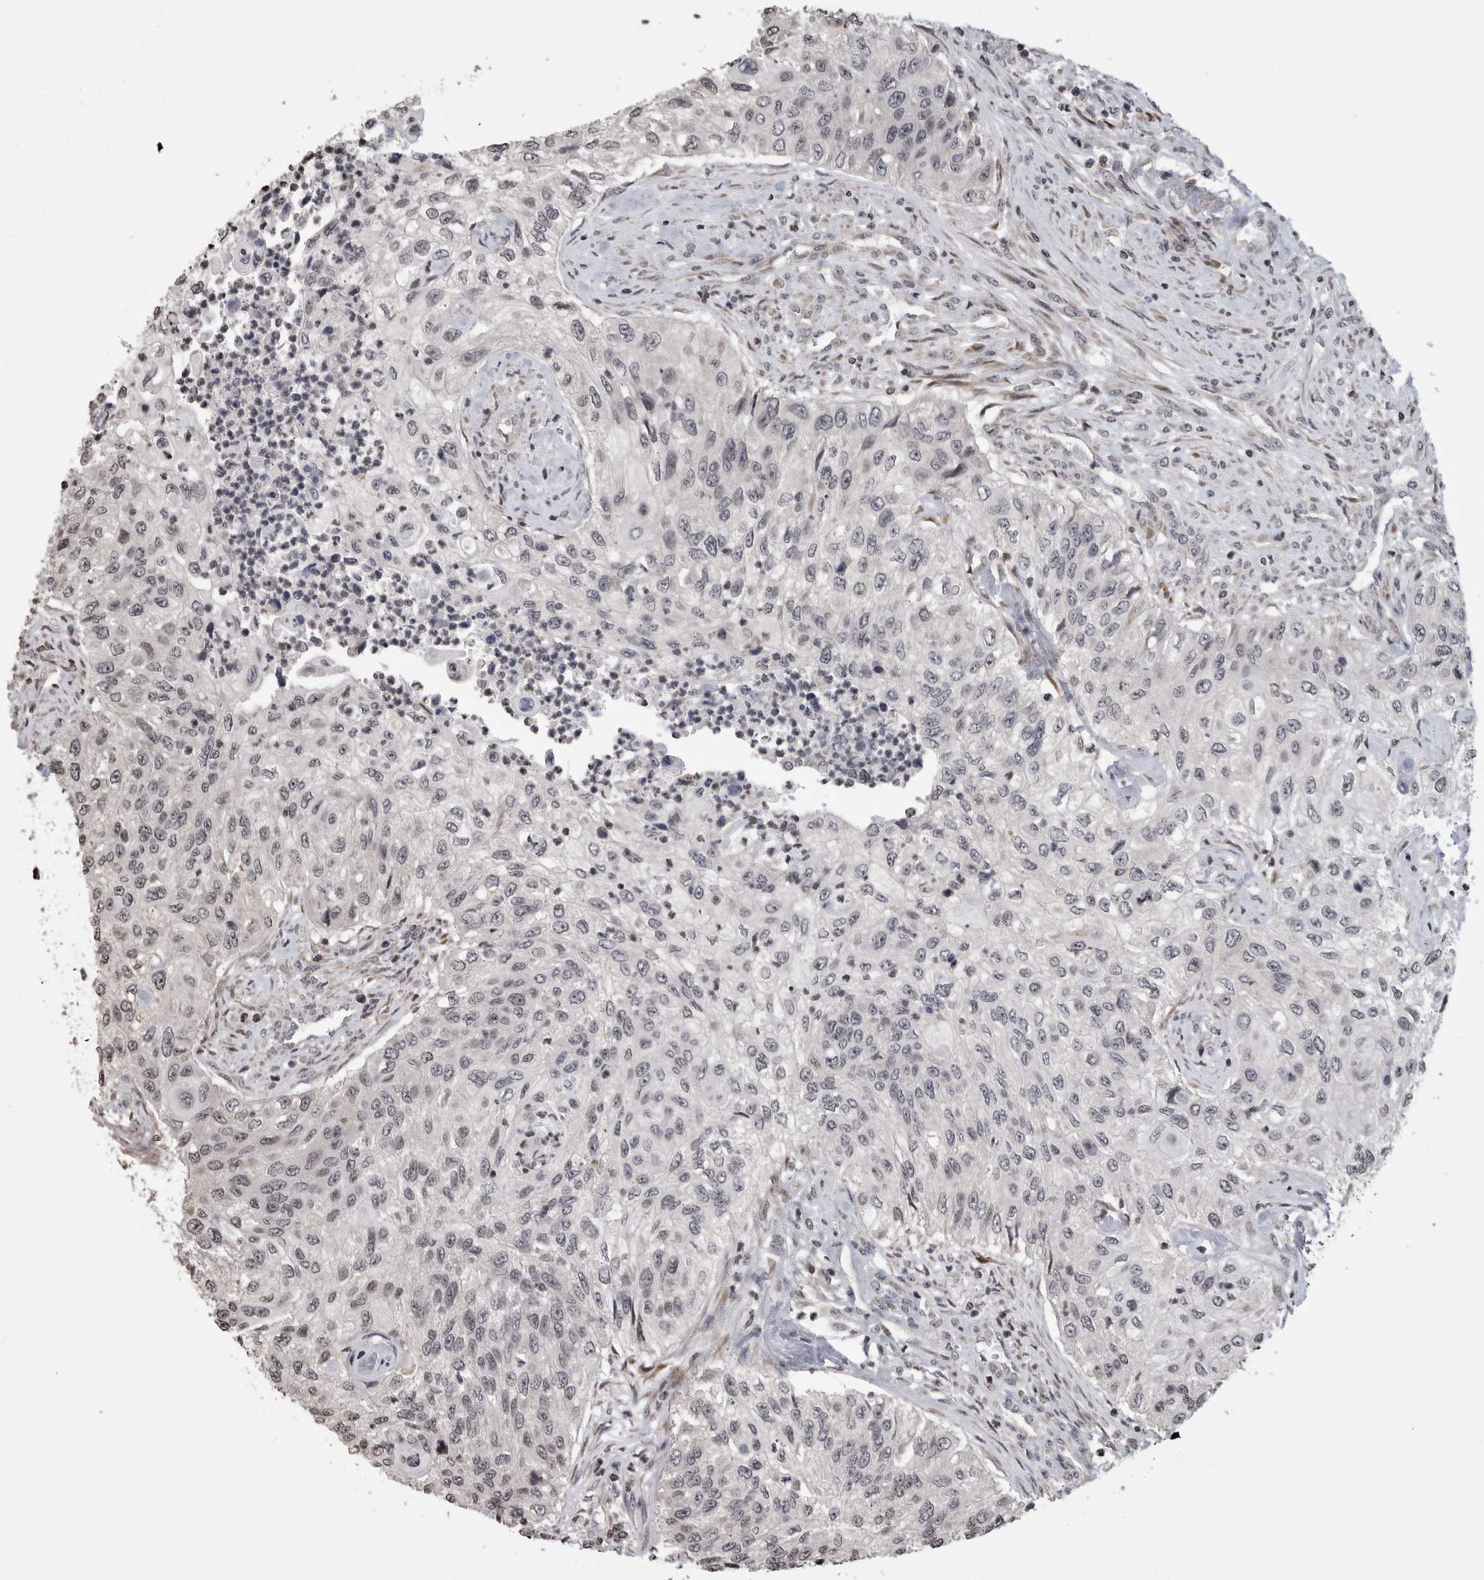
{"staining": {"intensity": "negative", "quantity": "none", "location": "none"}, "tissue": "urothelial cancer", "cell_type": "Tumor cells", "image_type": "cancer", "snomed": [{"axis": "morphology", "description": "Urothelial carcinoma, High grade"}, {"axis": "topography", "description": "Urinary bladder"}], "caption": "IHC image of human urothelial cancer stained for a protein (brown), which reveals no staining in tumor cells. The staining is performed using DAB (3,3'-diaminobenzidine) brown chromogen with nuclei counter-stained in using hematoxylin.", "gene": "ZBTB11", "patient": {"sex": "female", "age": 60}}